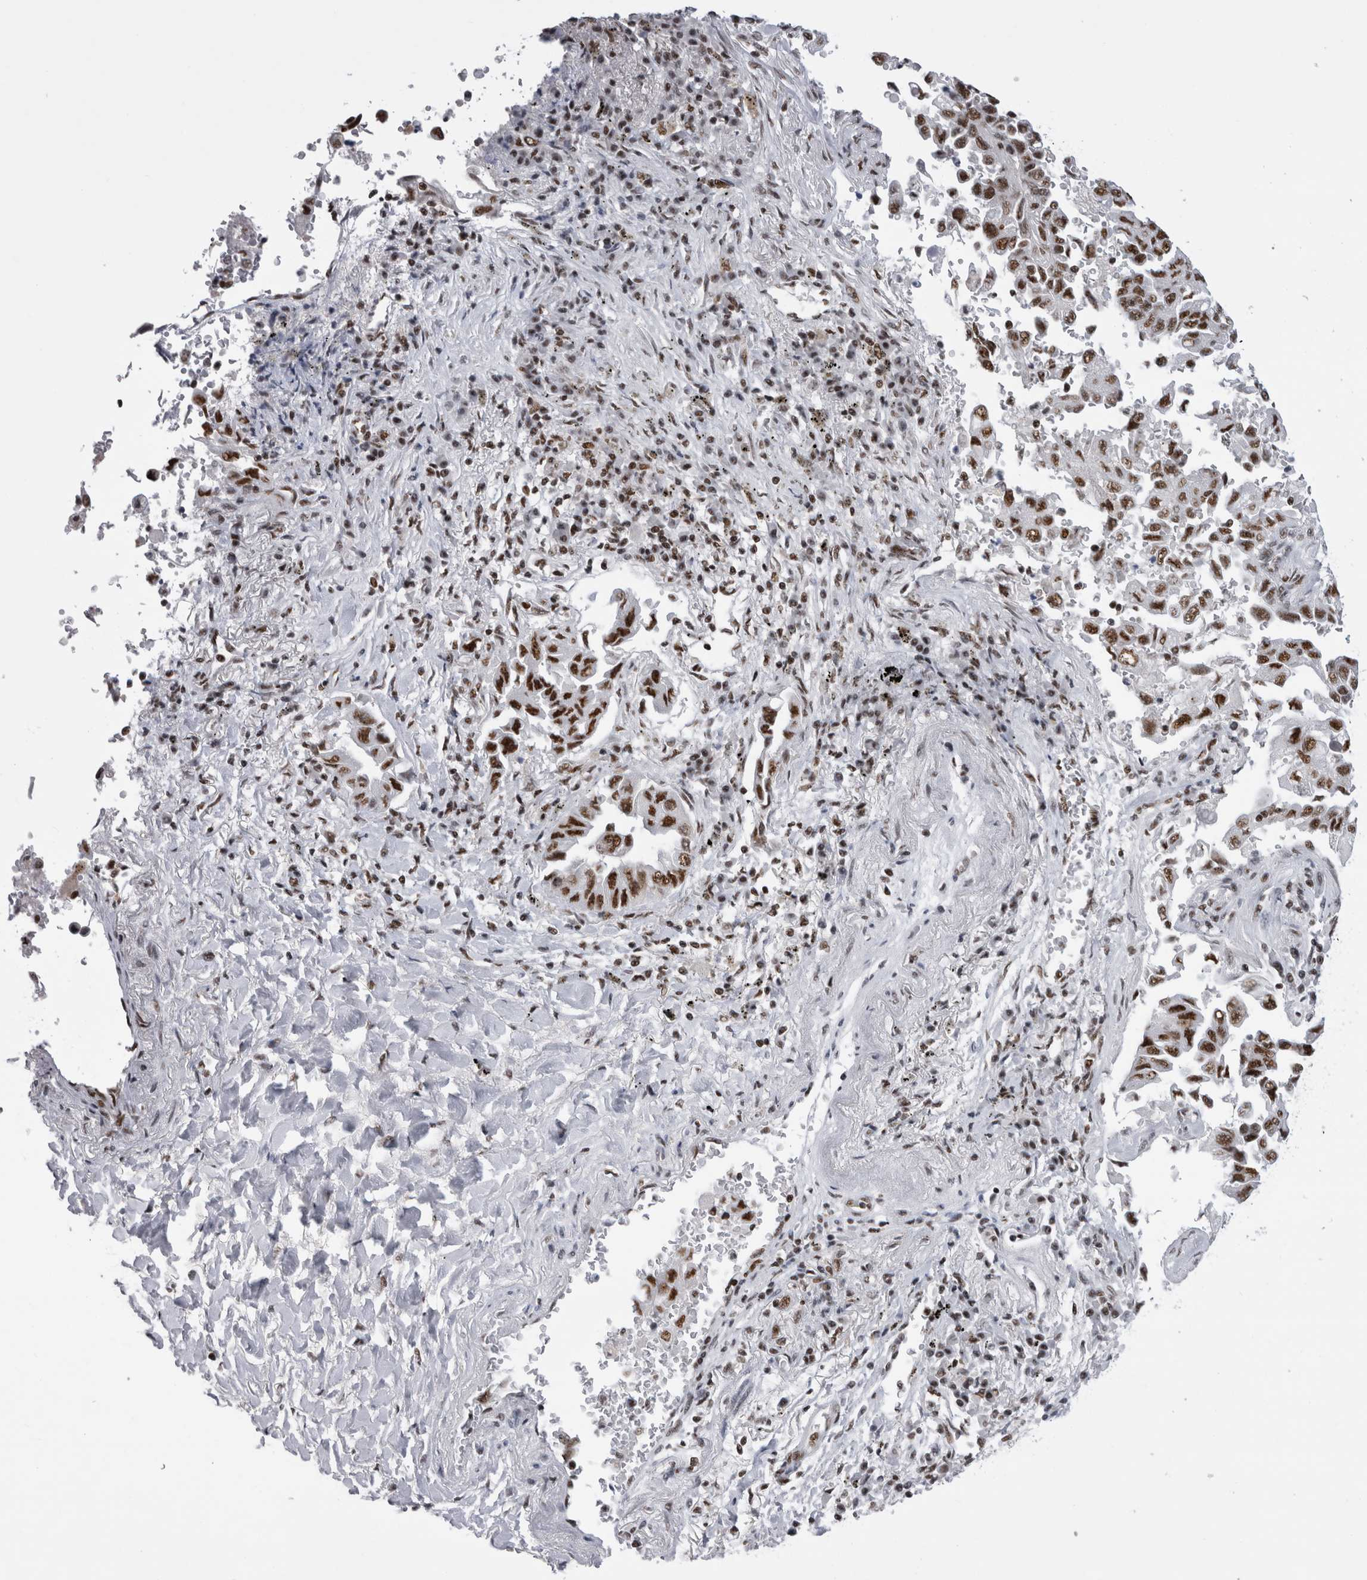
{"staining": {"intensity": "strong", "quantity": ">75%", "location": "nuclear"}, "tissue": "lung cancer", "cell_type": "Tumor cells", "image_type": "cancer", "snomed": [{"axis": "morphology", "description": "Adenocarcinoma, NOS"}, {"axis": "topography", "description": "Lung"}], "caption": "Human lung adenocarcinoma stained for a protein (brown) reveals strong nuclear positive staining in about >75% of tumor cells.", "gene": "CDK11A", "patient": {"sex": "female", "age": 51}}